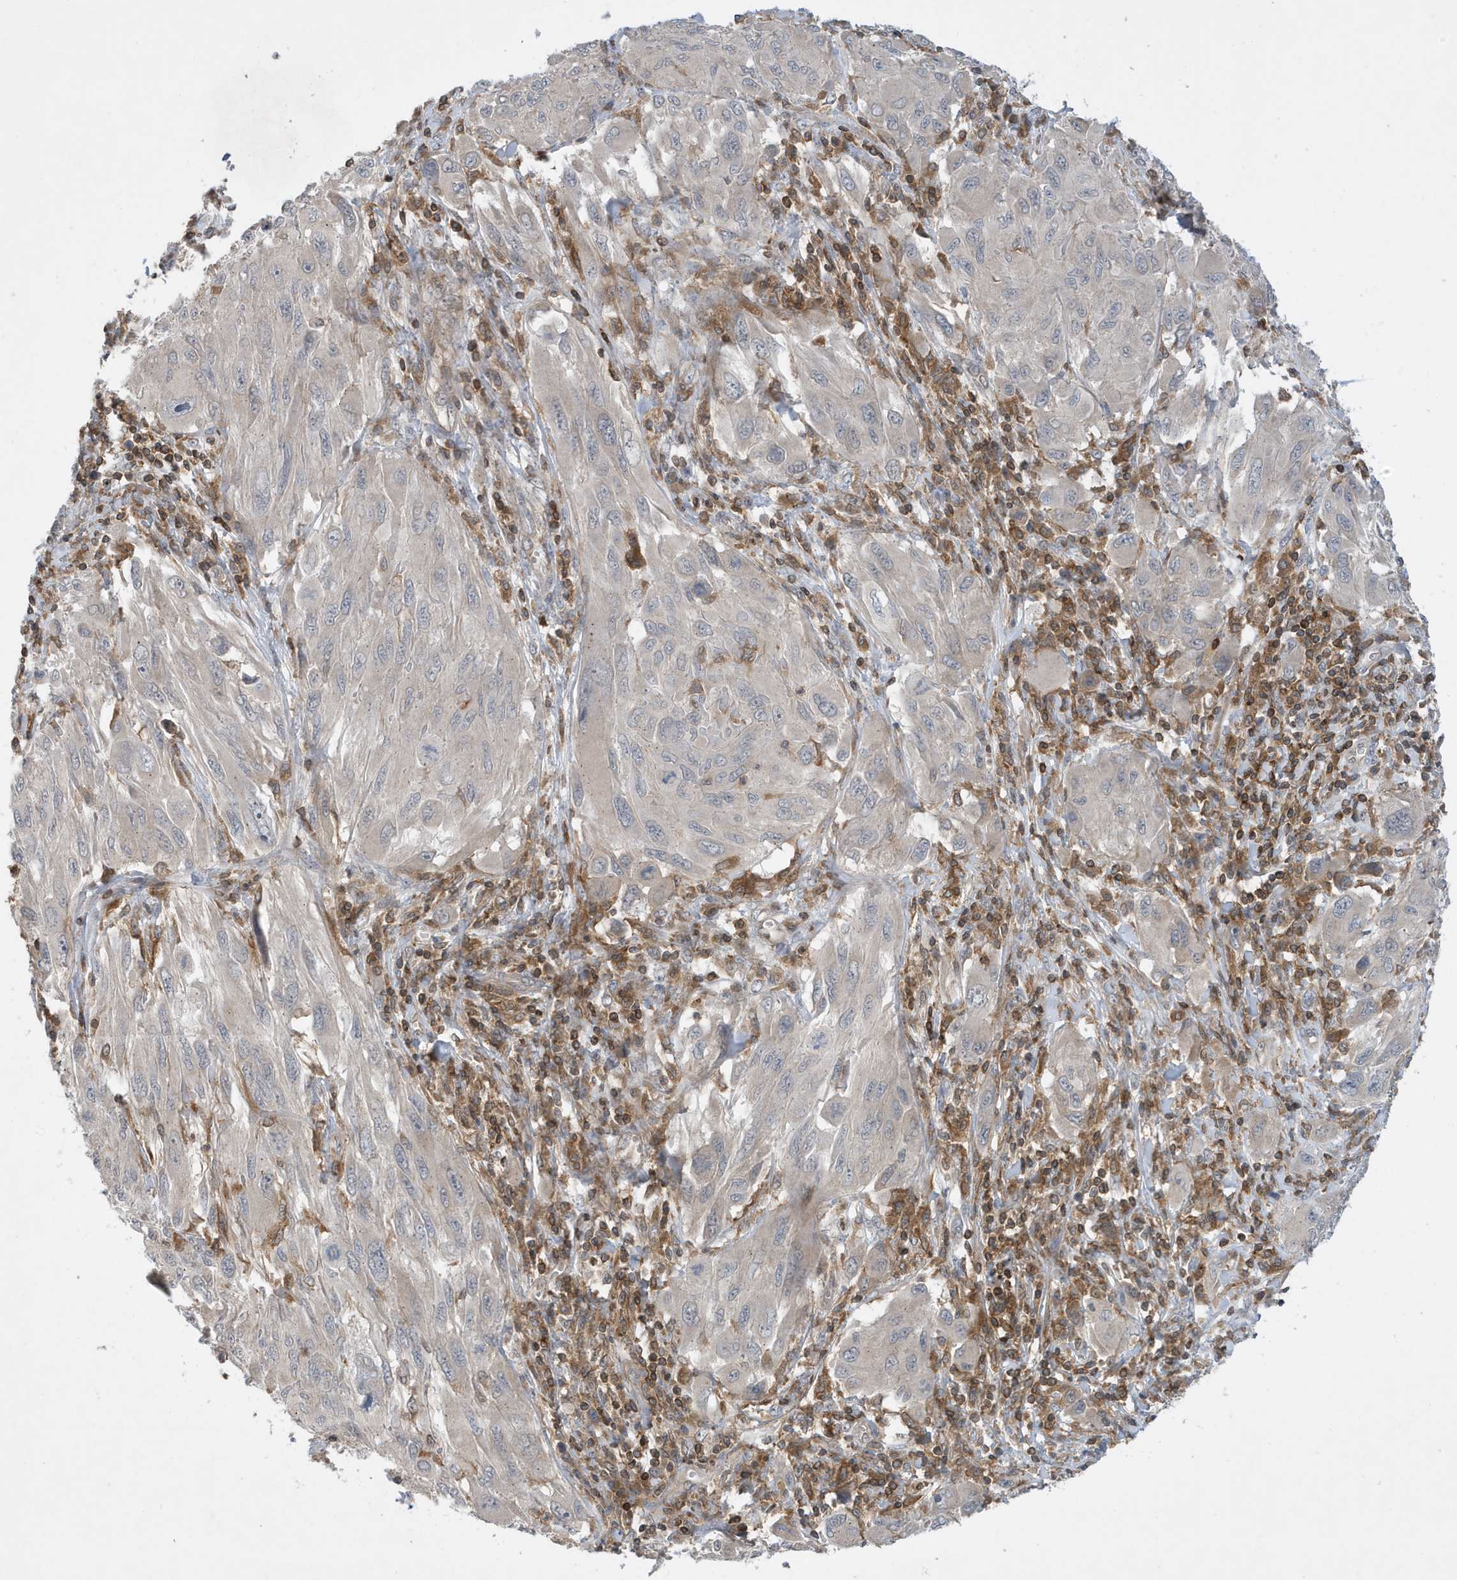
{"staining": {"intensity": "negative", "quantity": "none", "location": "none"}, "tissue": "melanoma", "cell_type": "Tumor cells", "image_type": "cancer", "snomed": [{"axis": "morphology", "description": "Malignant melanoma, NOS"}, {"axis": "topography", "description": "Skin"}], "caption": "Photomicrograph shows no protein positivity in tumor cells of malignant melanoma tissue.", "gene": "NSUN3", "patient": {"sex": "female", "age": 91}}